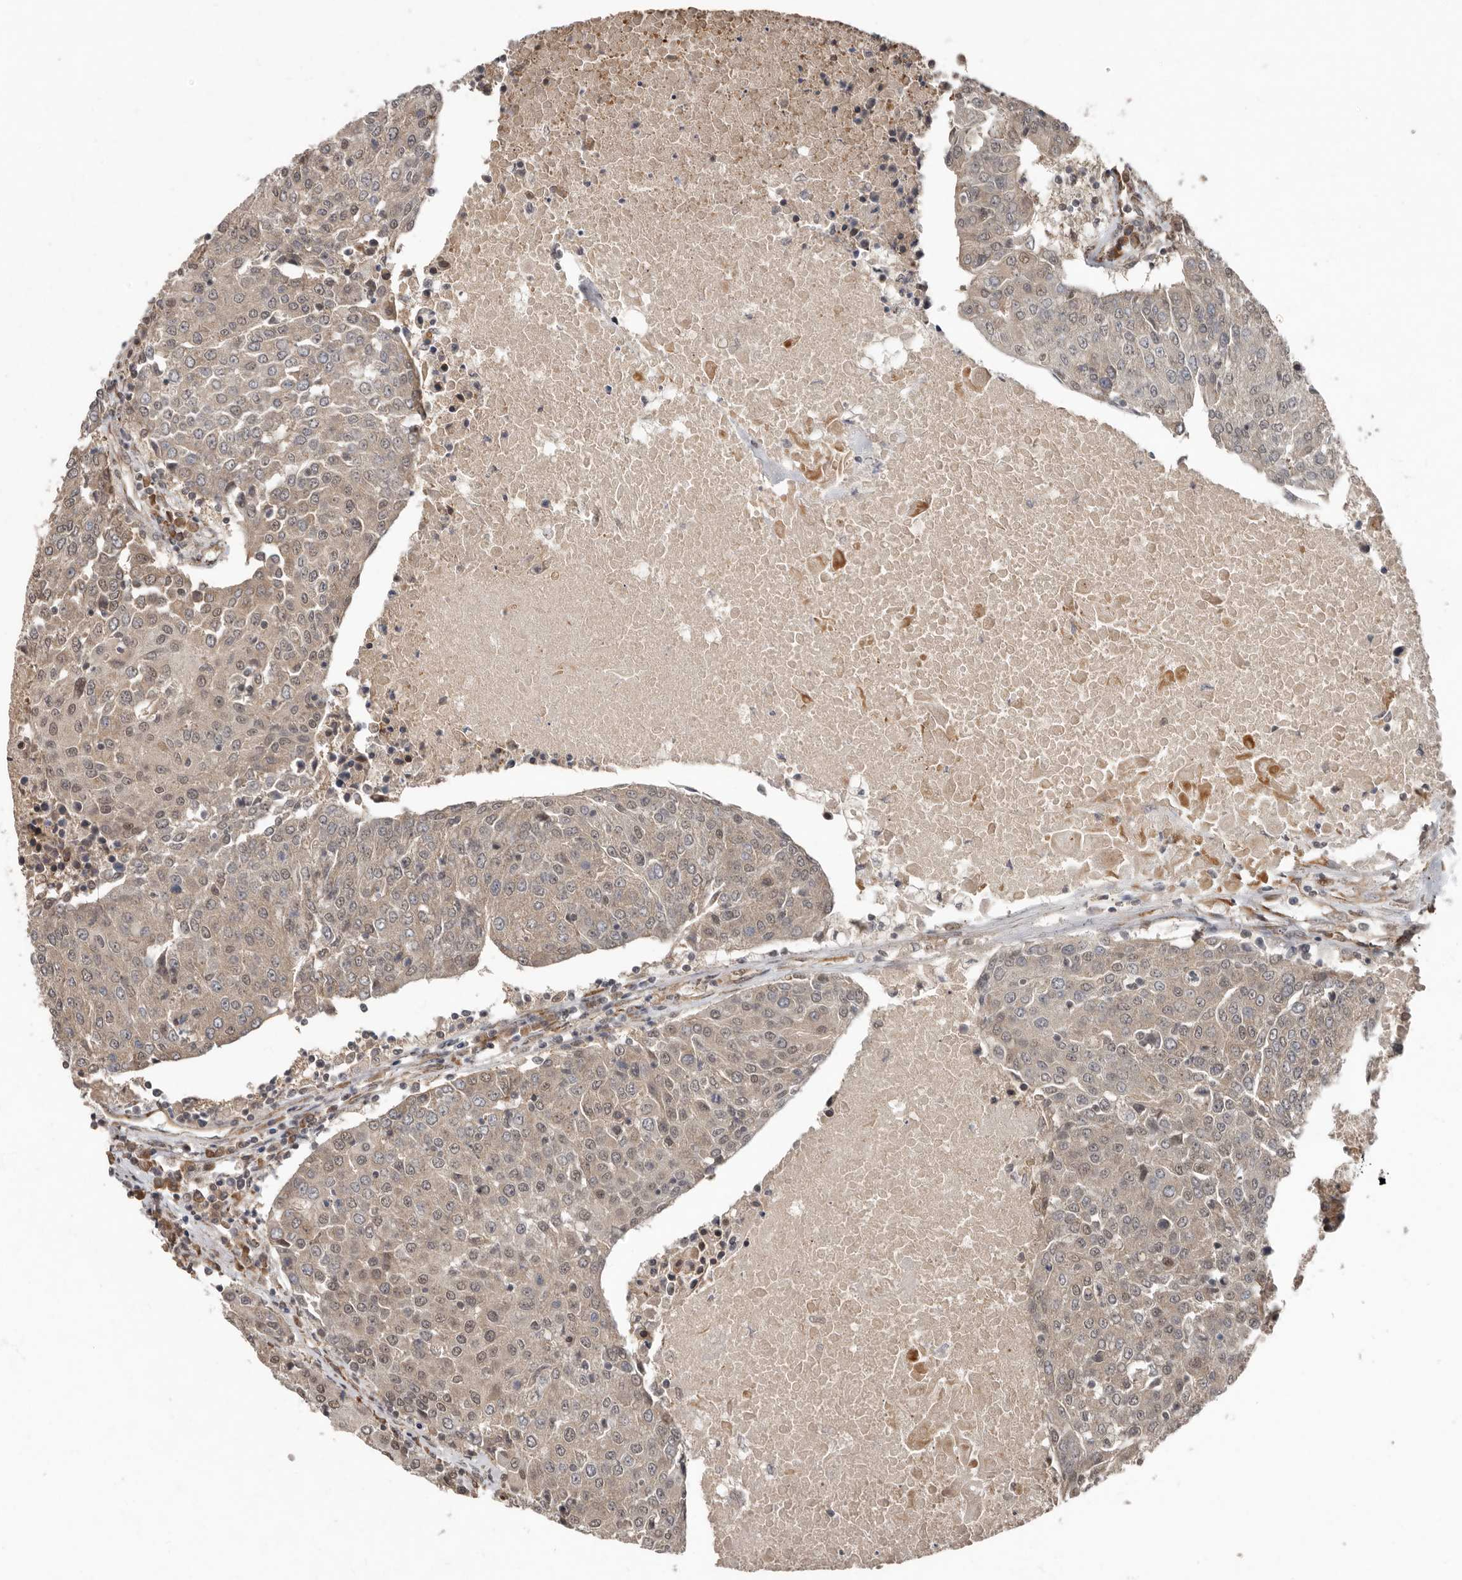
{"staining": {"intensity": "weak", "quantity": "25%-75%", "location": "cytoplasmic/membranous,nuclear"}, "tissue": "urothelial cancer", "cell_type": "Tumor cells", "image_type": "cancer", "snomed": [{"axis": "morphology", "description": "Urothelial carcinoma, High grade"}, {"axis": "topography", "description": "Urinary bladder"}], "caption": "An image showing weak cytoplasmic/membranous and nuclear positivity in approximately 25%-75% of tumor cells in urothelial carcinoma (high-grade), as visualized by brown immunohistochemical staining.", "gene": "LRGUK", "patient": {"sex": "female", "age": 85}}